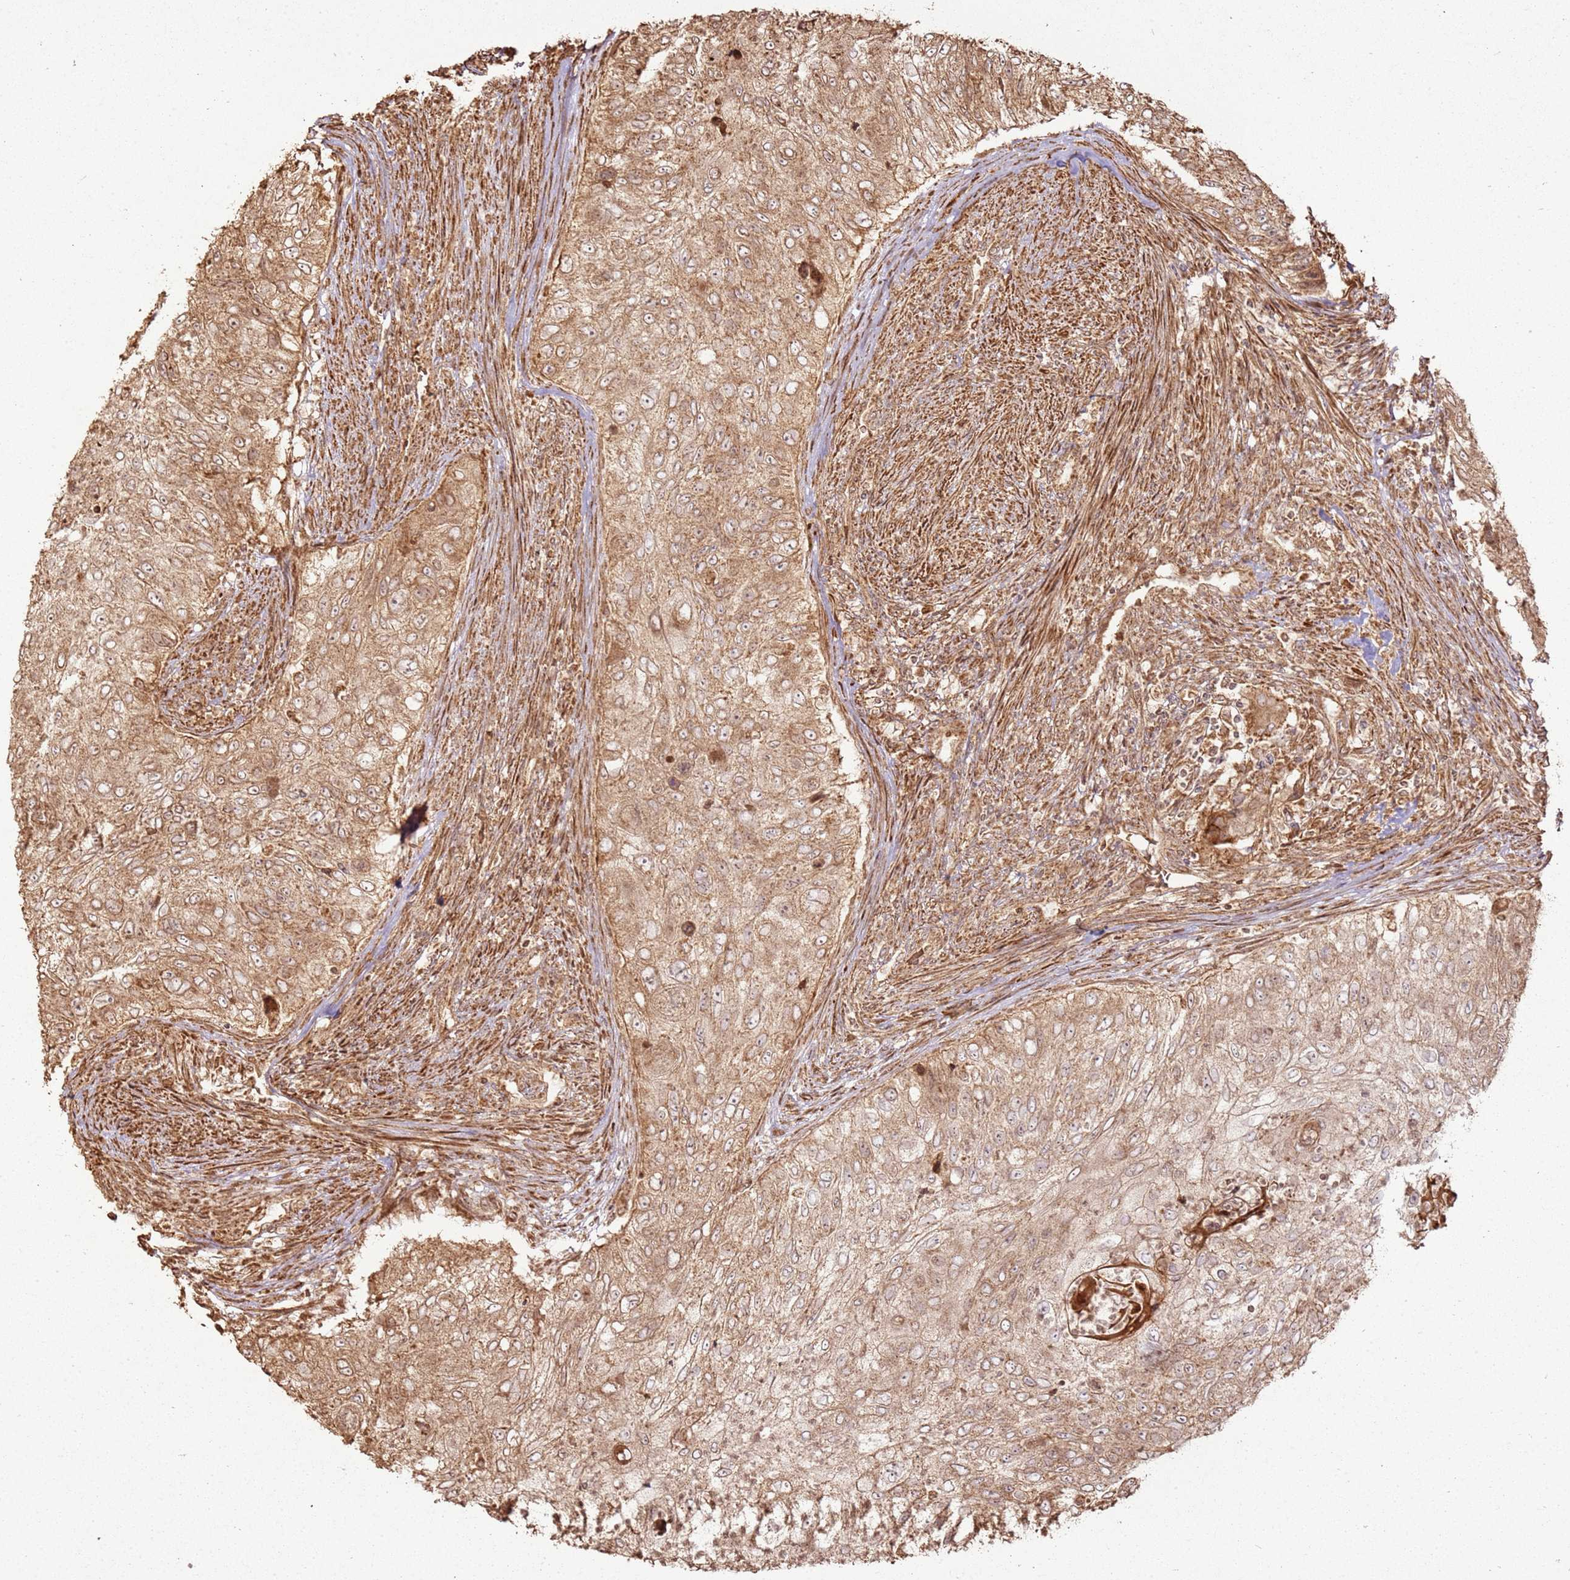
{"staining": {"intensity": "moderate", "quantity": ">75%", "location": "cytoplasmic/membranous"}, "tissue": "urothelial cancer", "cell_type": "Tumor cells", "image_type": "cancer", "snomed": [{"axis": "morphology", "description": "Urothelial carcinoma, High grade"}, {"axis": "topography", "description": "Urinary bladder"}], "caption": "Protein staining by immunohistochemistry displays moderate cytoplasmic/membranous expression in about >75% of tumor cells in urothelial cancer.", "gene": "MRPS6", "patient": {"sex": "female", "age": 60}}